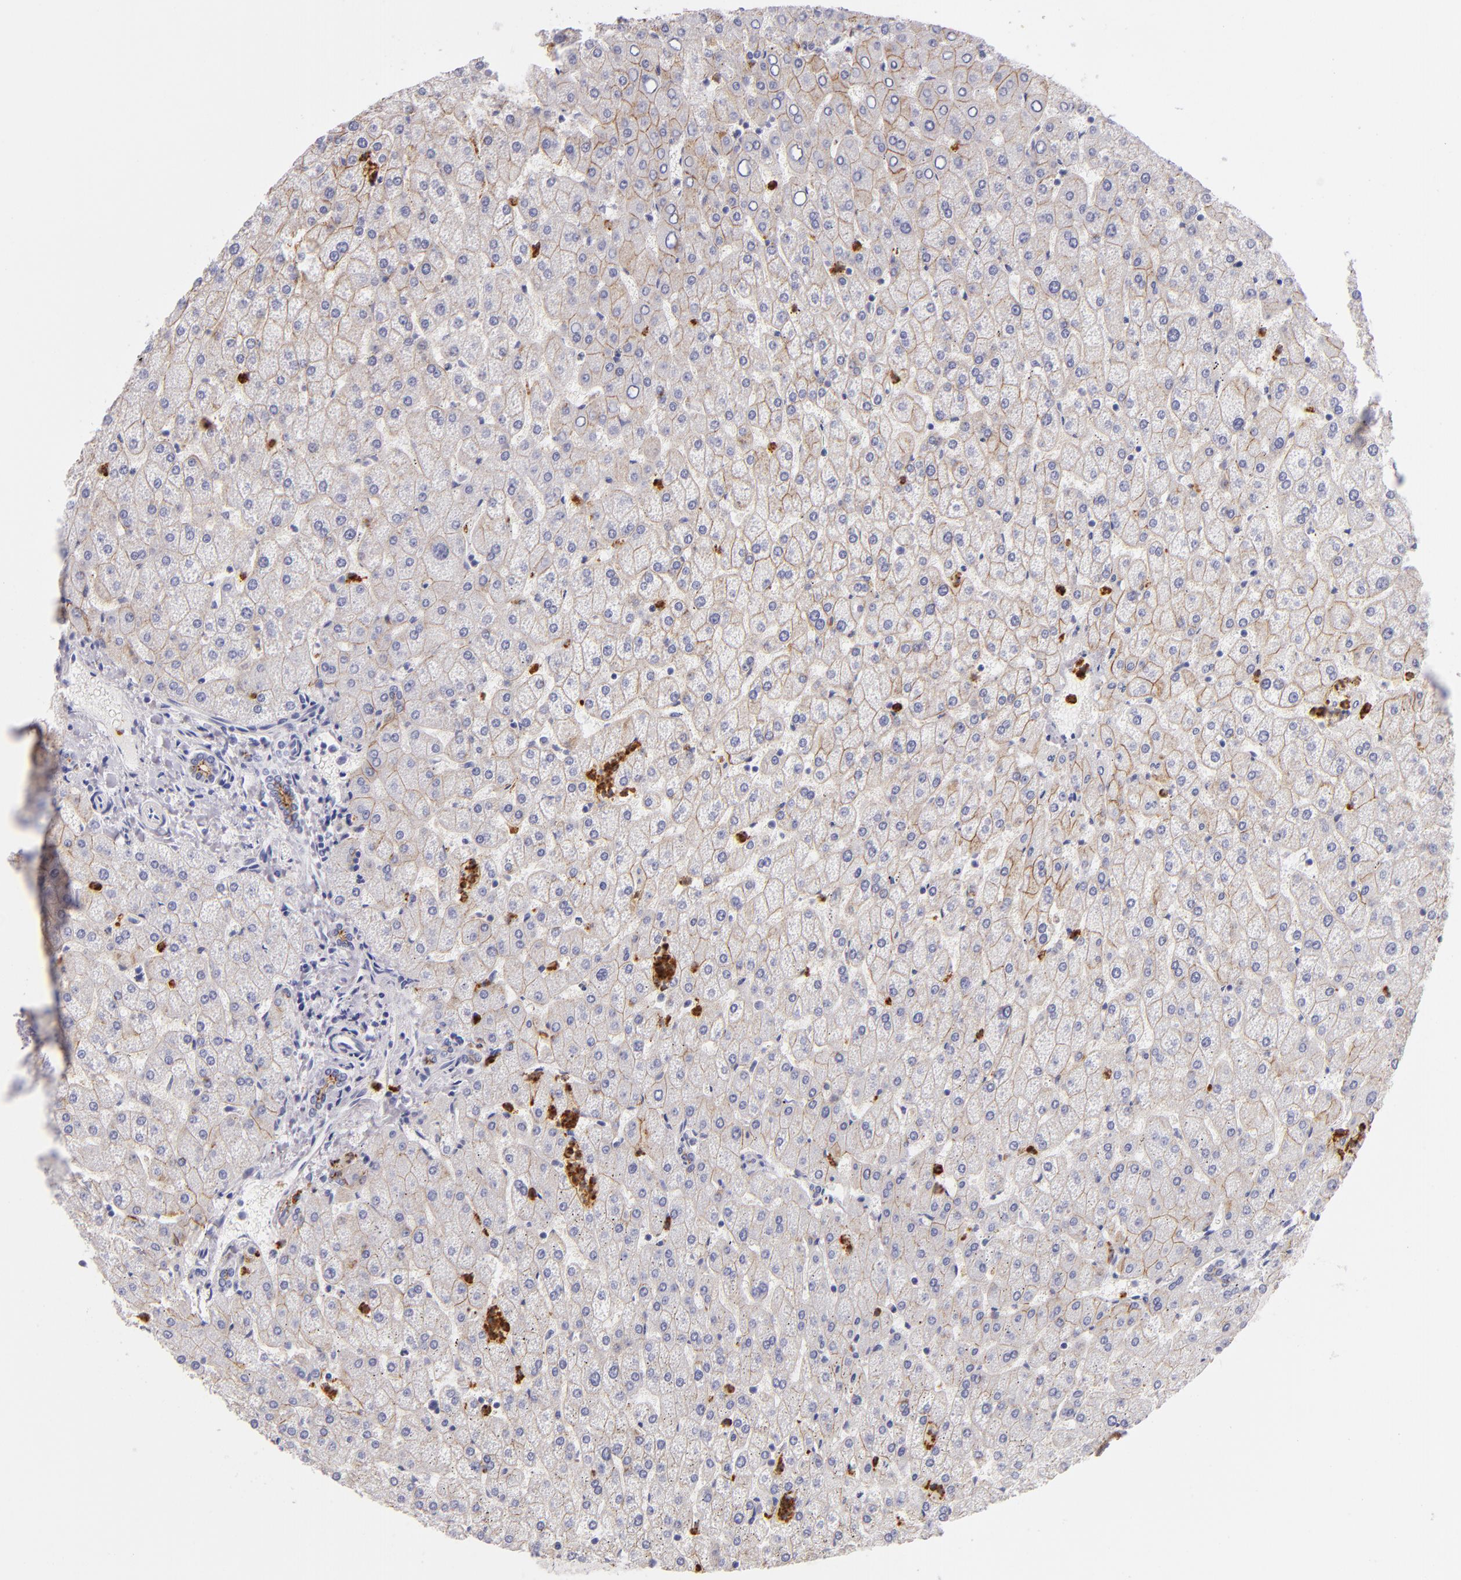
{"staining": {"intensity": "strong", "quantity": ">75%", "location": "cytoplasmic/membranous"}, "tissue": "liver", "cell_type": "Cholangiocytes", "image_type": "normal", "snomed": [{"axis": "morphology", "description": "Normal tissue, NOS"}, {"axis": "topography", "description": "Liver"}], "caption": "DAB (3,3'-diaminobenzidine) immunohistochemical staining of normal liver displays strong cytoplasmic/membranous protein expression in approximately >75% of cholangiocytes.", "gene": "CDH3", "patient": {"sex": "female", "age": 32}}